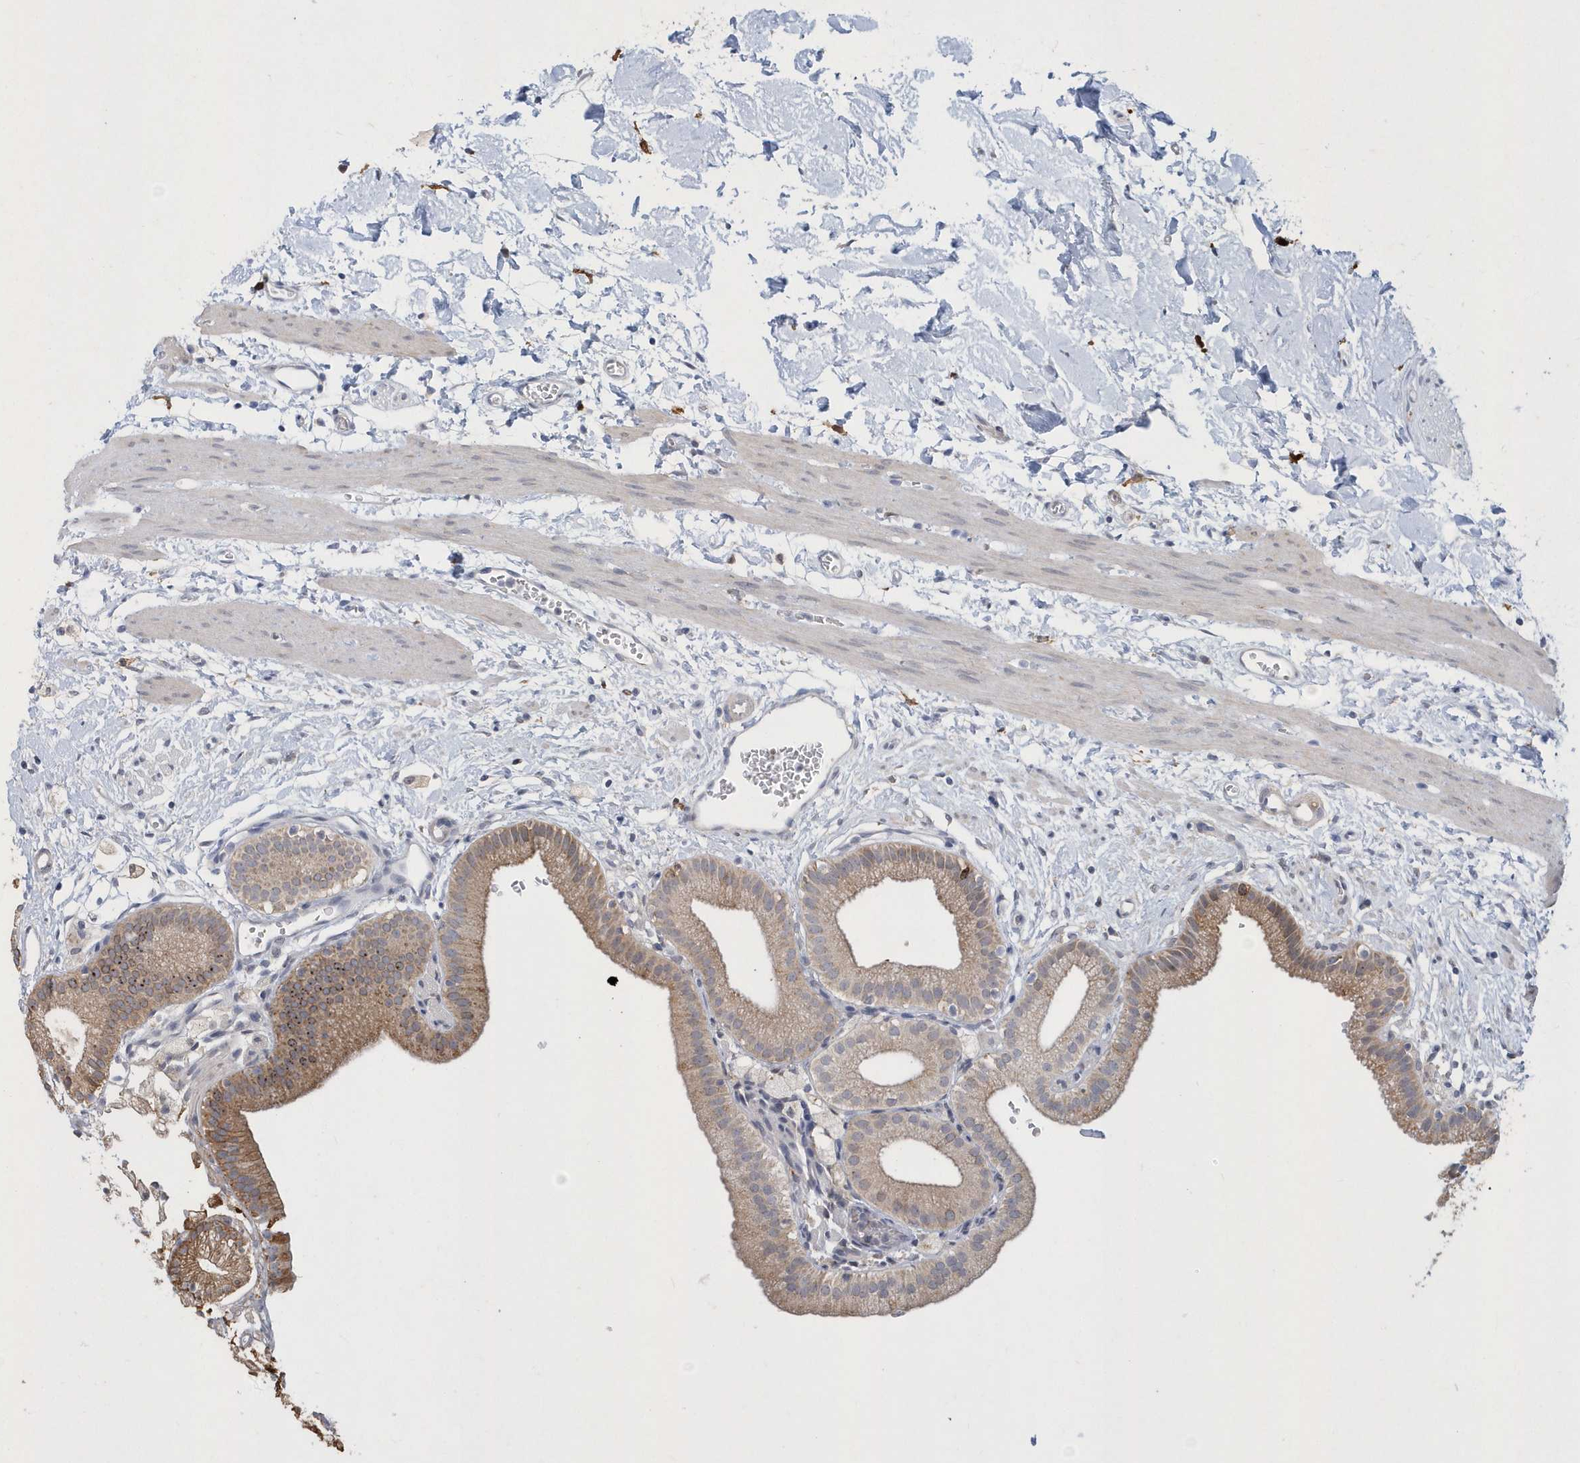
{"staining": {"intensity": "weak", "quantity": ">75%", "location": "cytoplasmic/membranous"}, "tissue": "gallbladder", "cell_type": "Glandular cells", "image_type": "normal", "snomed": [{"axis": "morphology", "description": "Normal tissue, NOS"}, {"axis": "topography", "description": "Gallbladder"}], "caption": "Gallbladder stained with a brown dye exhibits weak cytoplasmic/membranous positive positivity in about >75% of glandular cells.", "gene": "TSPEAR", "patient": {"sex": "male", "age": 55}}